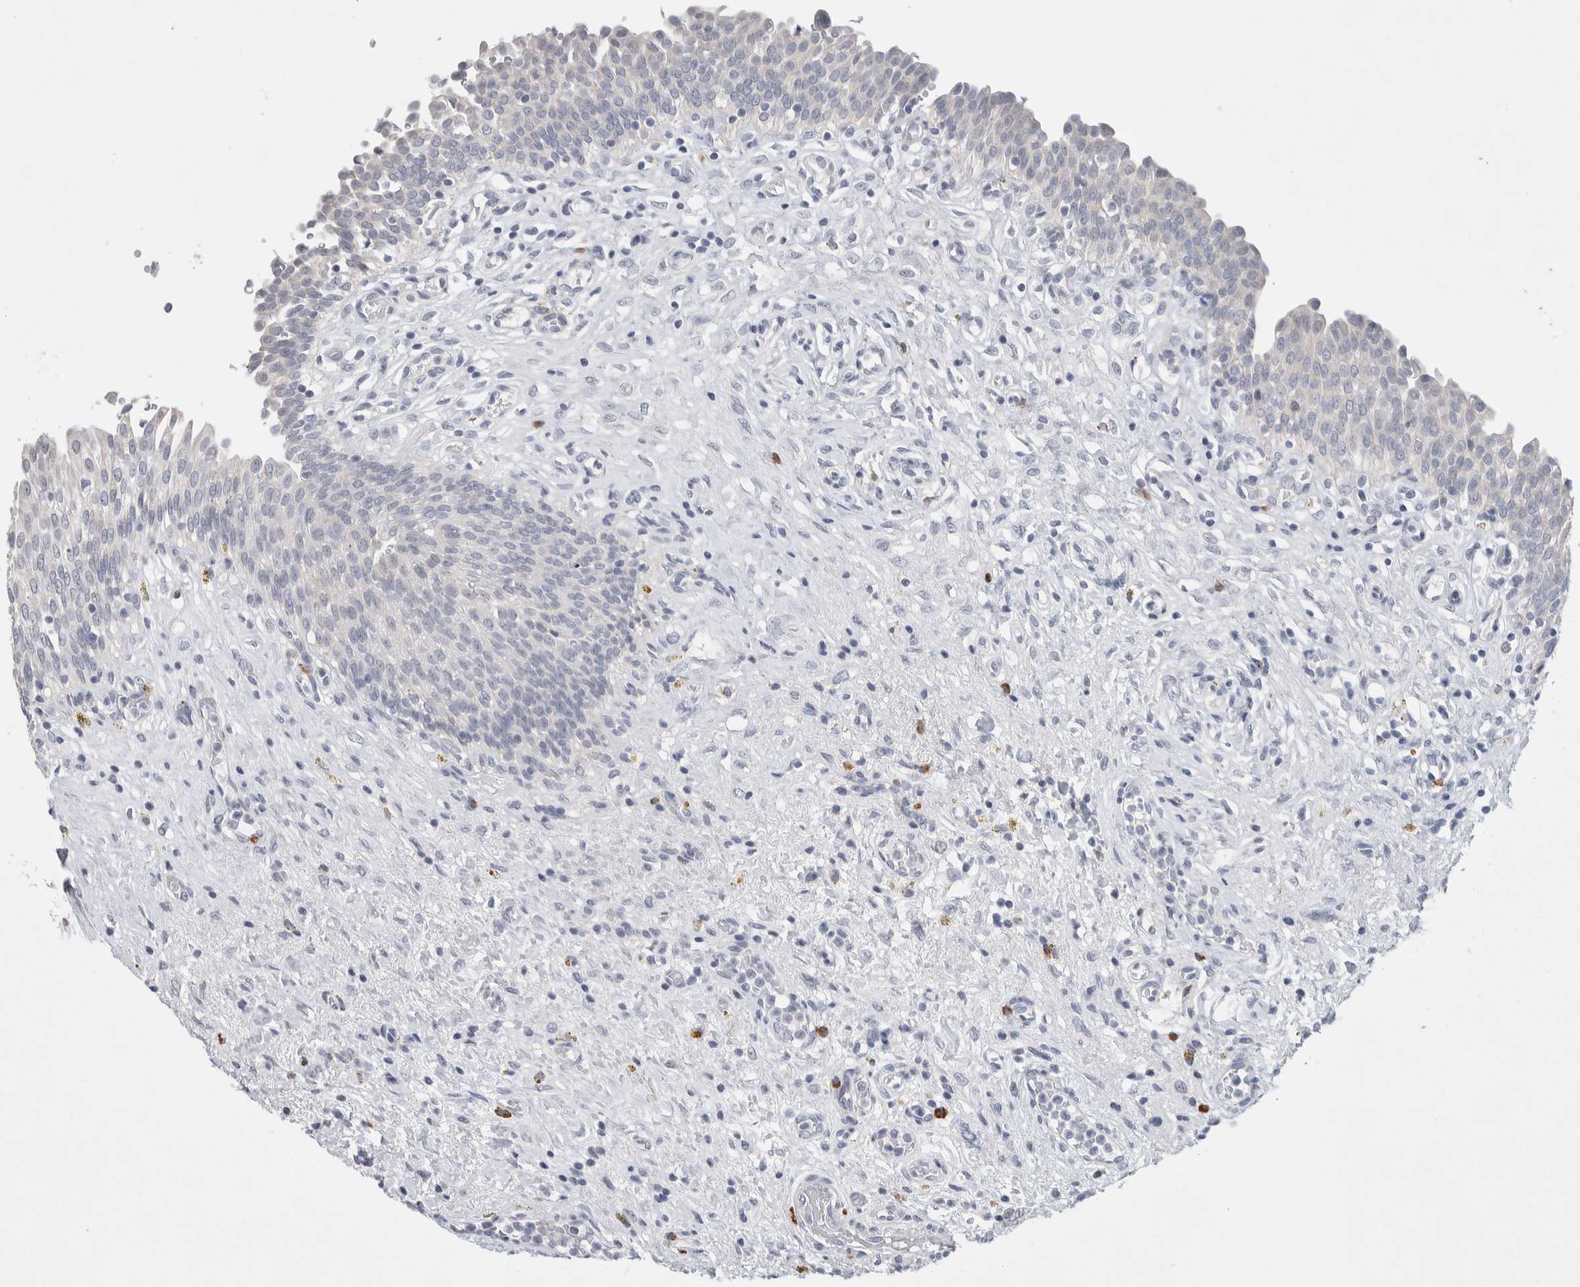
{"staining": {"intensity": "weak", "quantity": "<25%", "location": "cytoplasmic/membranous"}, "tissue": "urinary bladder", "cell_type": "Urothelial cells", "image_type": "normal", "snomed": [{"axis": "morphology", "description": "Urothelial carcinoma, High grade"}, {"axis": "topography", "description": "Urinary bladder"}], "caption": "Immunohistochemistry of benign urinary bladder shows no staining in urothelial cells. The staining was performed using DAB (3,3'-diaminobenzidine) to visualize the protein expression in brown, while the nuclei were stained in blue with hematoxylin (Magnification: 20x).", "gene": "SCN2A", "patient": {"sex": "male", "age": 46}}